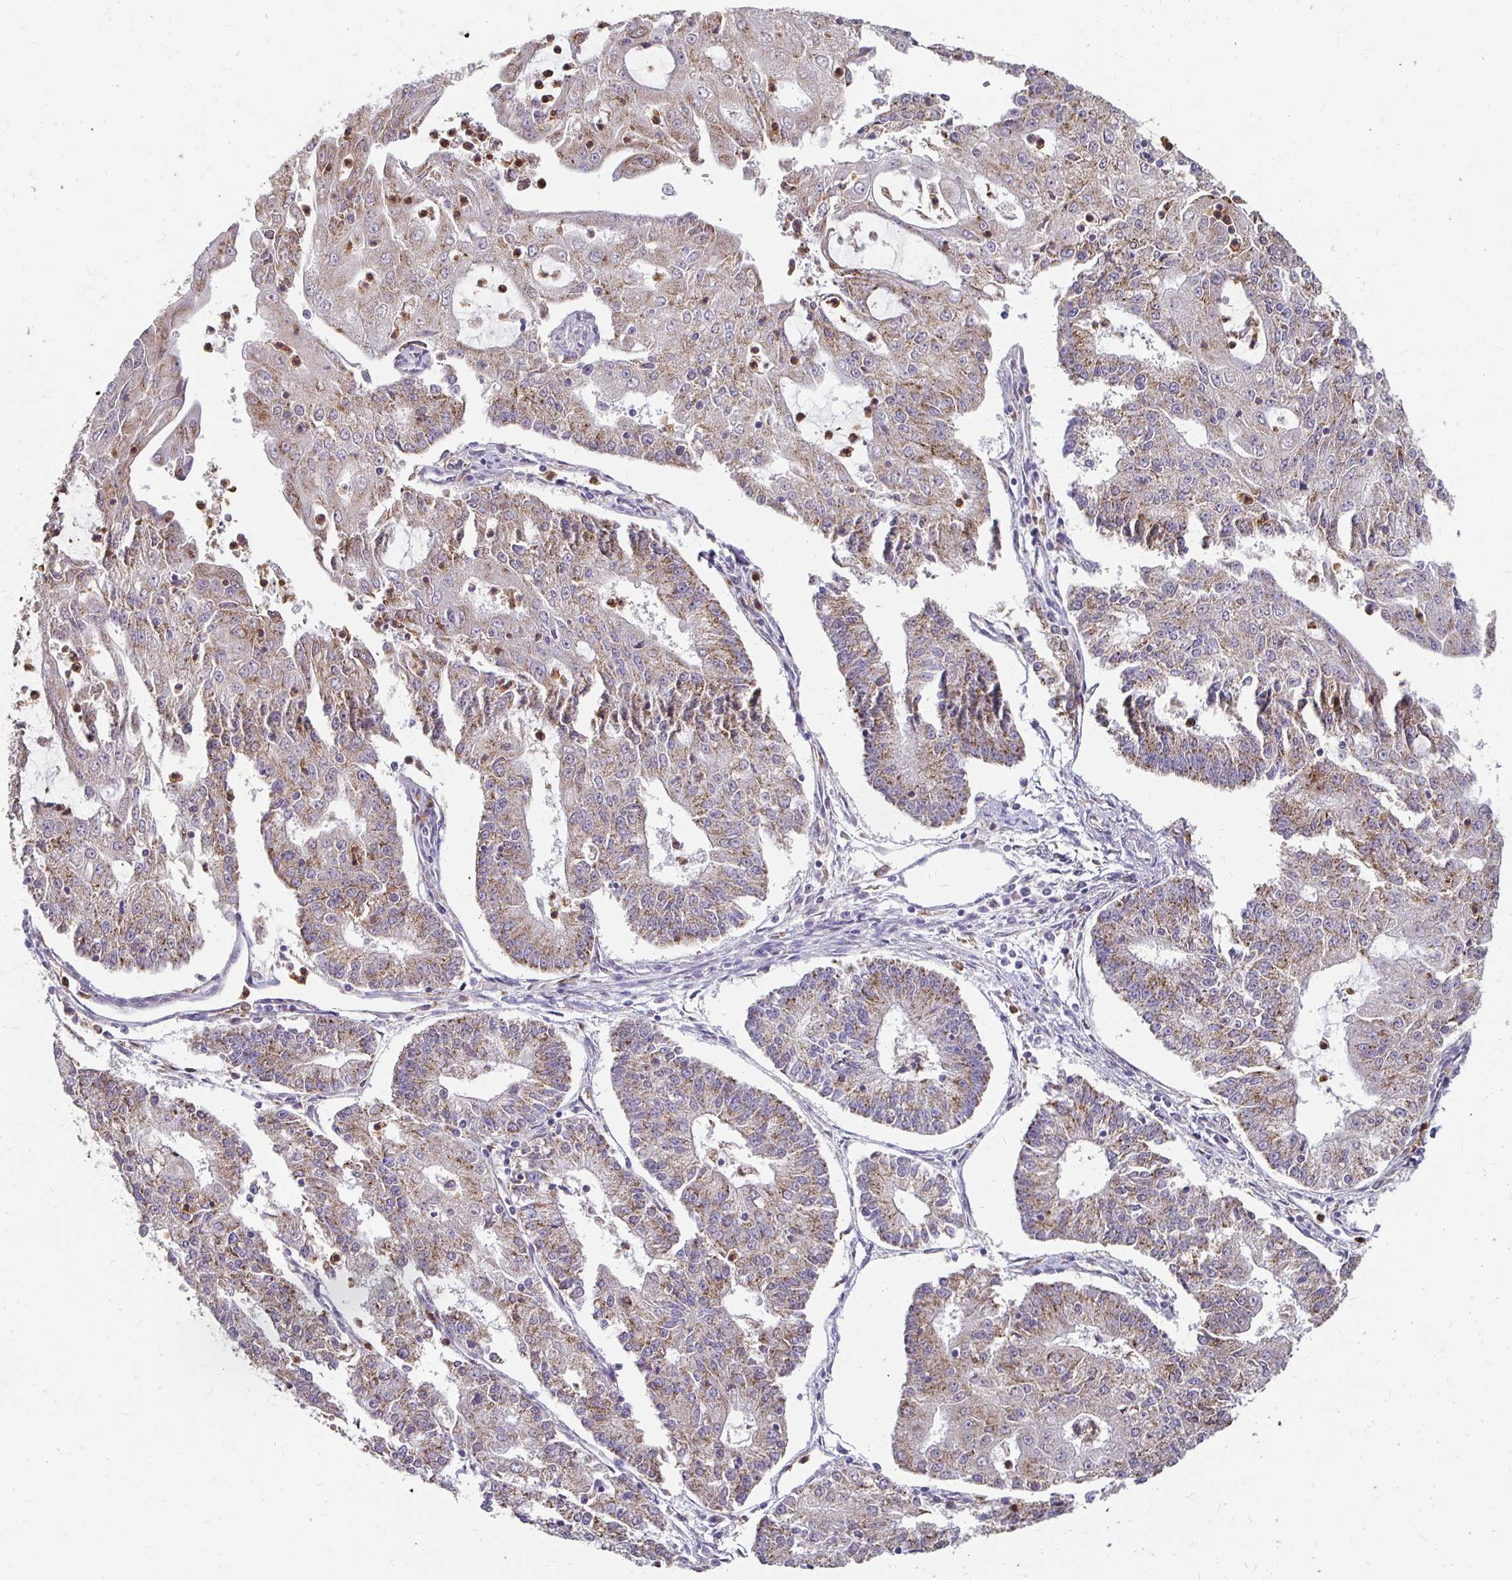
{"staining": {"intensity": "moderate", "quantity": ">75%", "location": "cytoplasmic/membranous"}, "tissue": "endometrial cancer", "cell_type": "Tumor cells", "image_type": "cancer", "snomed": [{"axis": "morphology", "description": "Adenocarcinoma, NOS"}, {"axis": "topography", "description": "Endometrium"}], "caption": "Immunohistochemistry (IHC) photomicrograph of neoplastic tissue: endometrial adenocarcinoma stained using IHC displays medium levels of moderate protein expression localized specifically in the cytoplasmic/membranous of tumor cells, appearing as a cytoplasmic/membranous brown color.", "gene": "GK2", "patient": {"sex": "female", "age": 56}}